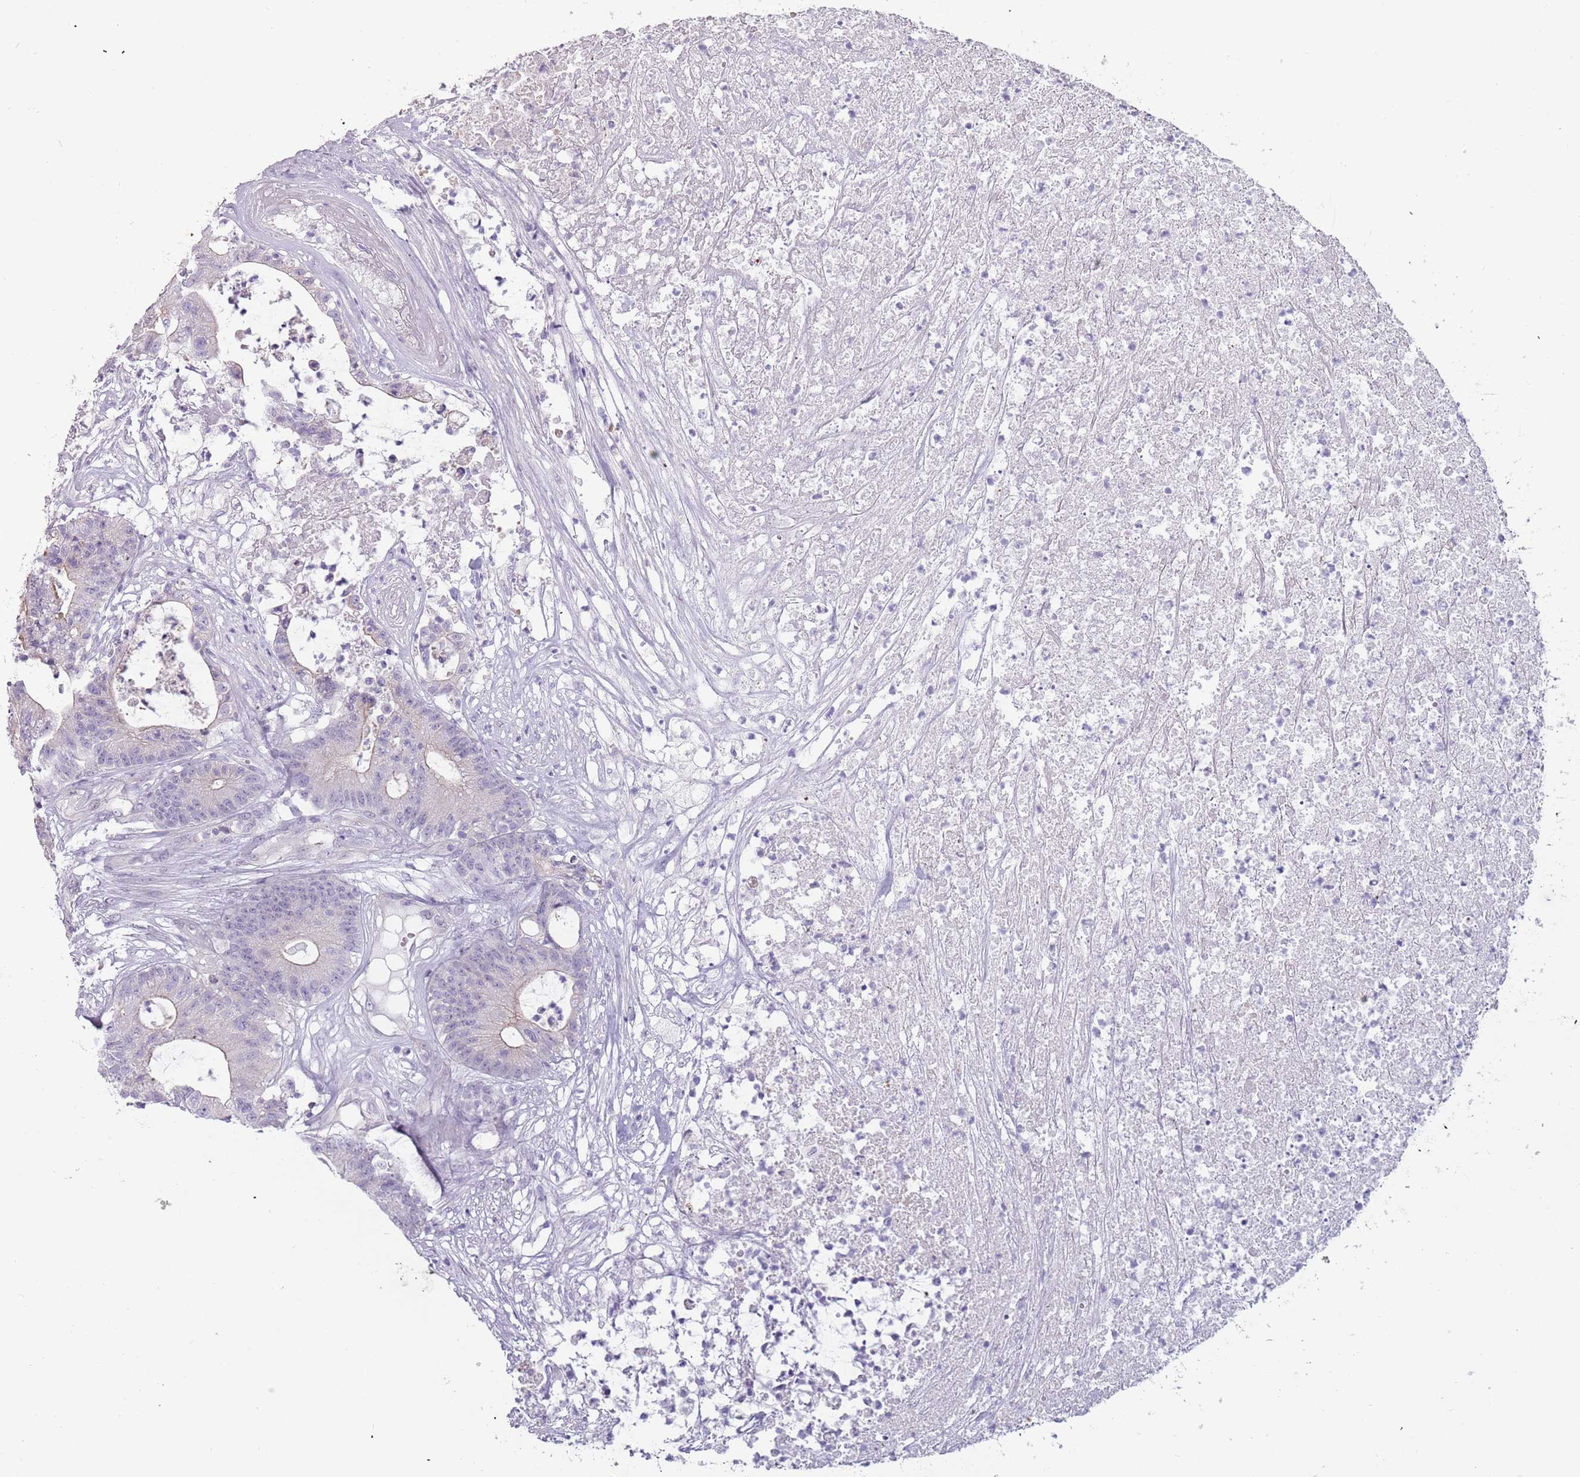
{"staining": {"intensity": "negative", "quantity": "none", "location": "none"}, "tissue": "colorectal cancer", "cell_type": "Tumor cells", "image_type": "cancer", "snomed": [{"axis": "morphology", "description": "Adenocarcinoma, NOS"}, {"axis": "topography", "description": "Colon"}], "caption": "IHC photomicrograph of human colorectal adenocarcinoma stained for a protein (brown), which displays no positivity in tumor cells.", "gene": "RFX2", "patient": {"sex": "female", "age": 84}}